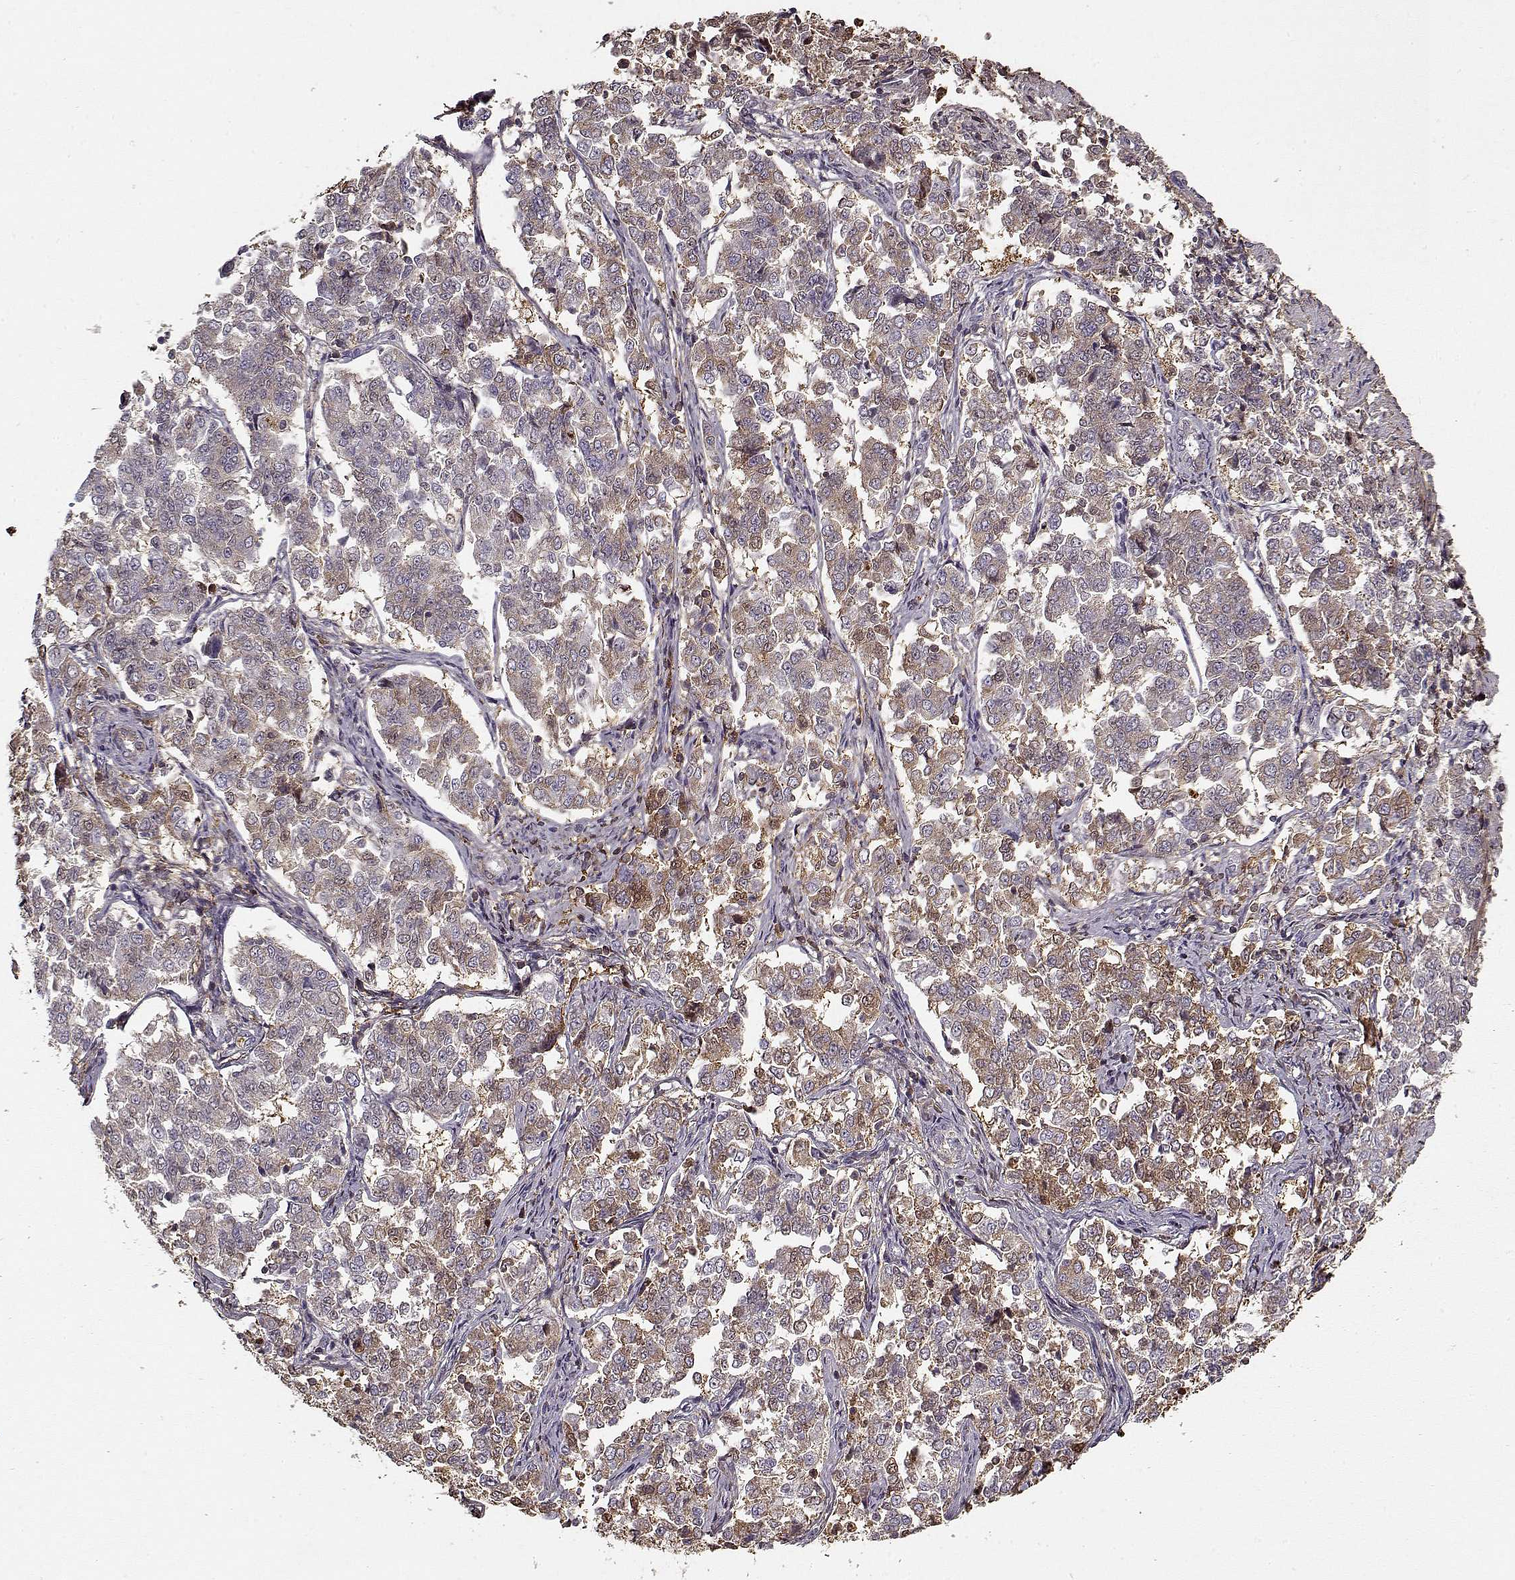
{"staining": {"intensity": "moderate", "quantity": "<25%", "location": "cytoplasmic/membranous"}, "tissue": "endometrial cancer", "cell_type": "Tumor cells", "image_type": "cancer", "snomed": [{"axis": "morphology", "description": "Adenocarcinoma, NOS"}, {"axis": "topography", "description": "Endometrium"}], "caption": "The immunohistochemical stain highlights moderate cytoplasmic/membranous positivity in tumor cells of endometrial cancer tissue.", "gene": "LUM", "patient": {"sex": "female", "age": 43}}